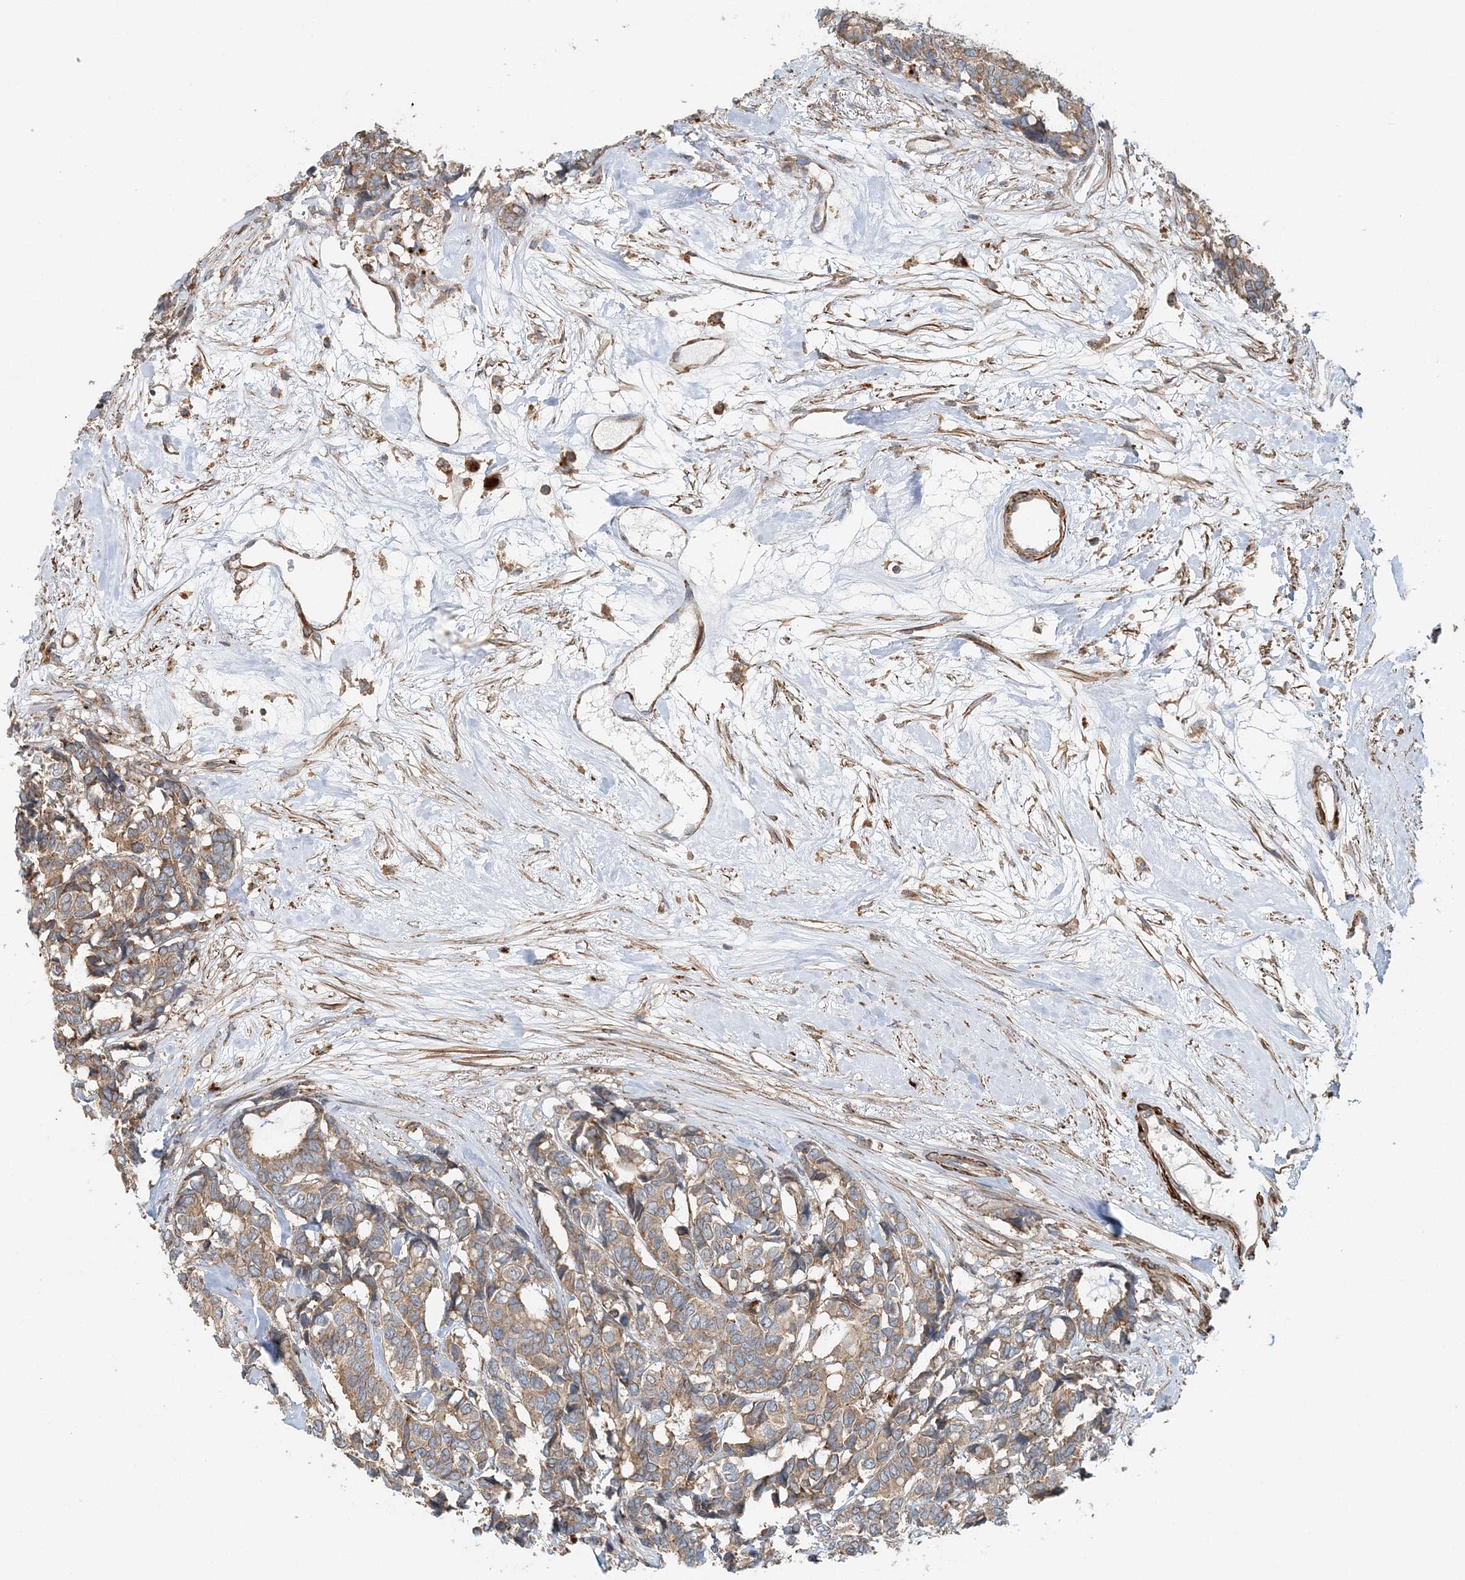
{"staining": {"intensity": "moderate", "quantity": ">75%", "location": "cytoplasmic/membranous"}, "tissue": "breast cancer", "cell_type": "Tumor cells", "image_type": "cancer", "snomed": [{"axis": "morphology", "description": "Duct carcinoma"}, {"axis": "topography", "description": "Breast"}], "caption": "Breast infiltrating ductal carcinoma stained for a protein (brown) reveals moderate cytoplasmic/membranous positive positivity in approximately >75% of tumor cells.", "gene": "TTI1", "patient": {"sex": "female", "age": 87}}